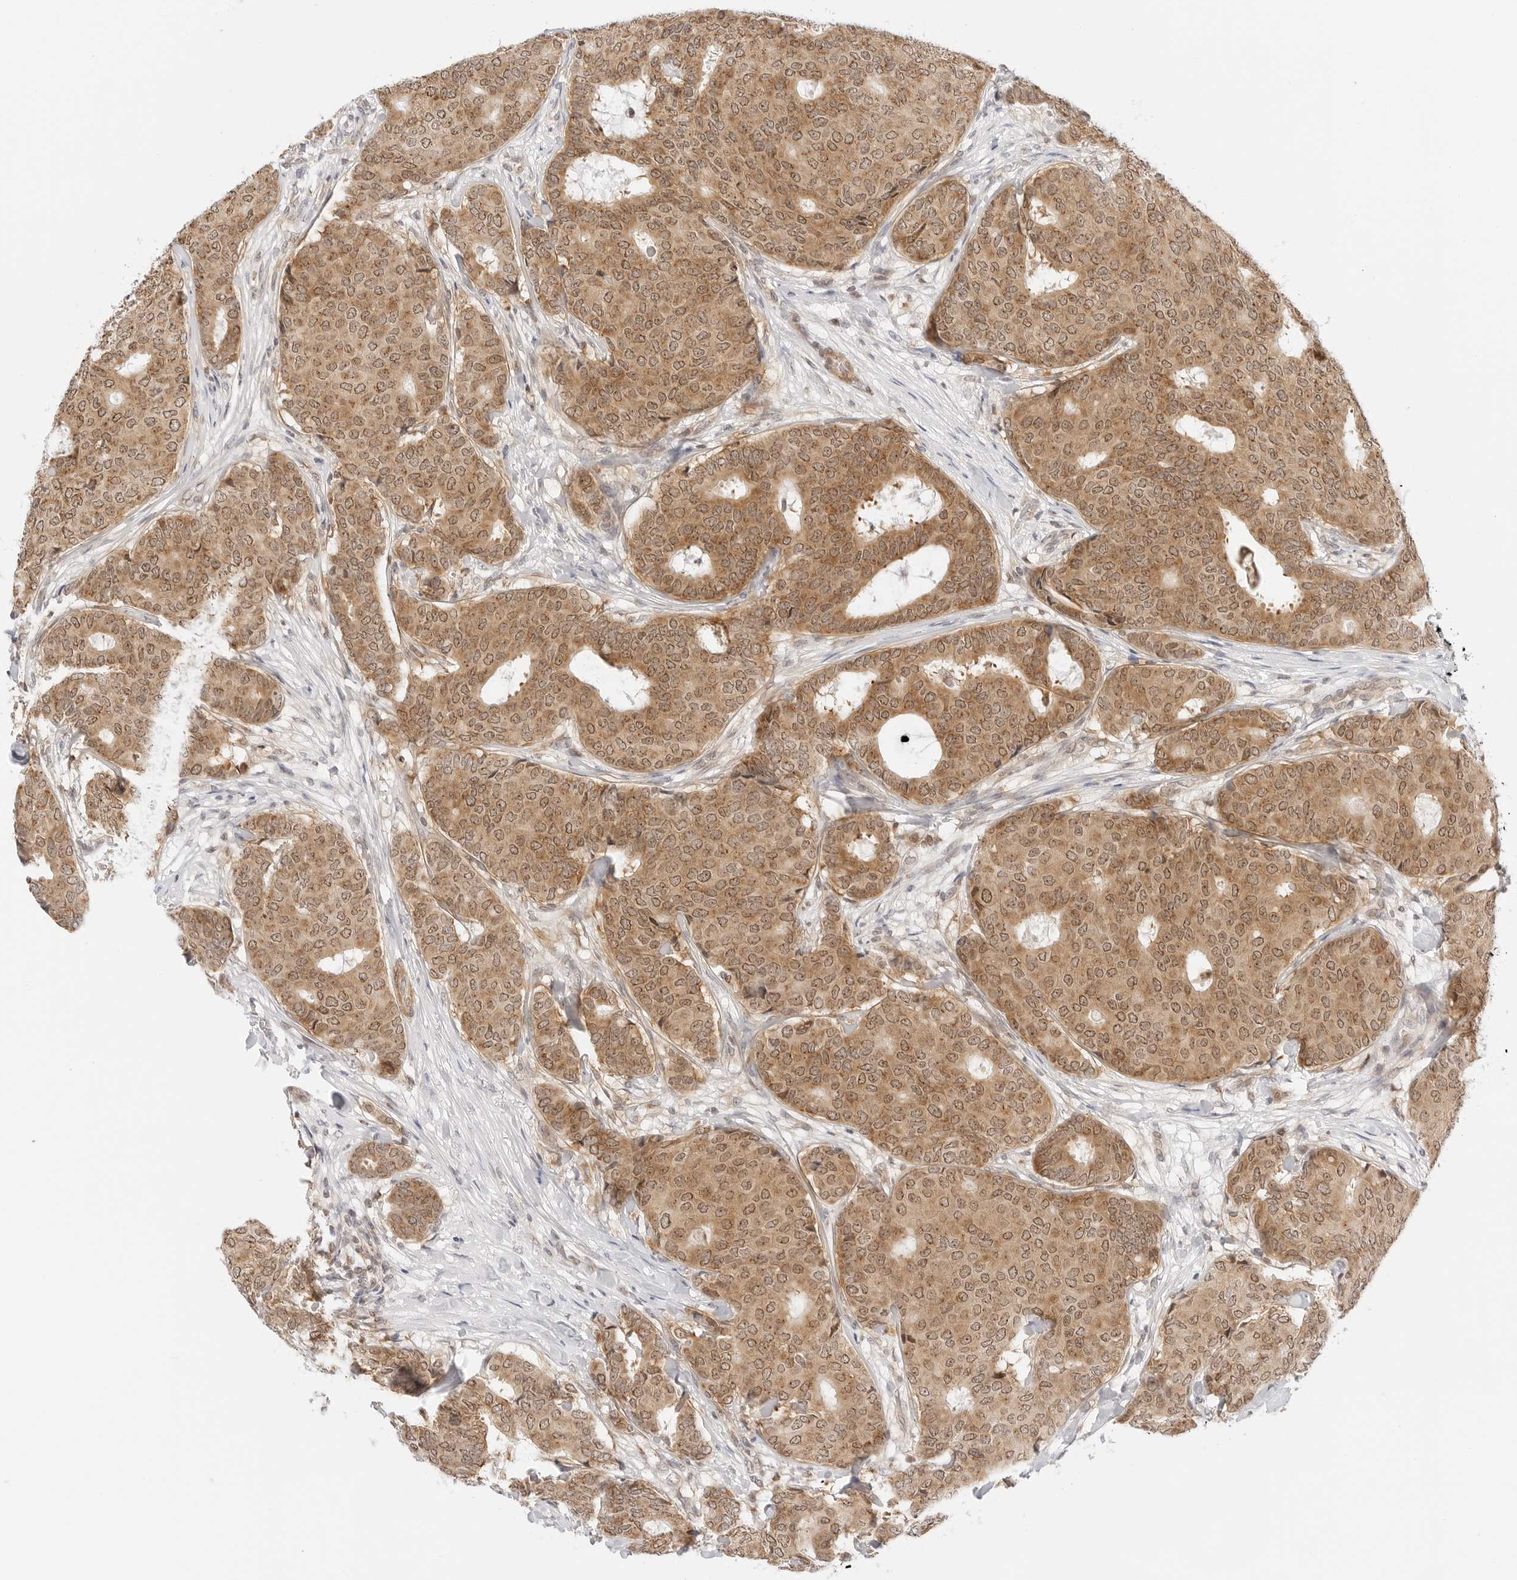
{"staining": {"intensity": "moderate", "quantity": ">75%", "location": "cytoplasmic/membranous,nuclear"}, "tissue": "breast cancer", "cell_type": "Tumor cells", "image_type": "cancer", "snomed": [{"axis": "morphology", "description": "Duct carcinoma"}, {"axis": "topography", "description": "Breast"}], "caption": "The photomicrograph exhibits staining of invasive ductal carcinoma (breast), revealing moderate cytoplasmic/membranous and nuclear protein expression (brown color) within tumor cells. (Brightfield microscopy of DAB IHC at high magnification).", "gene": "GORAB", "patient": {"sex": "female", "age": 75}}